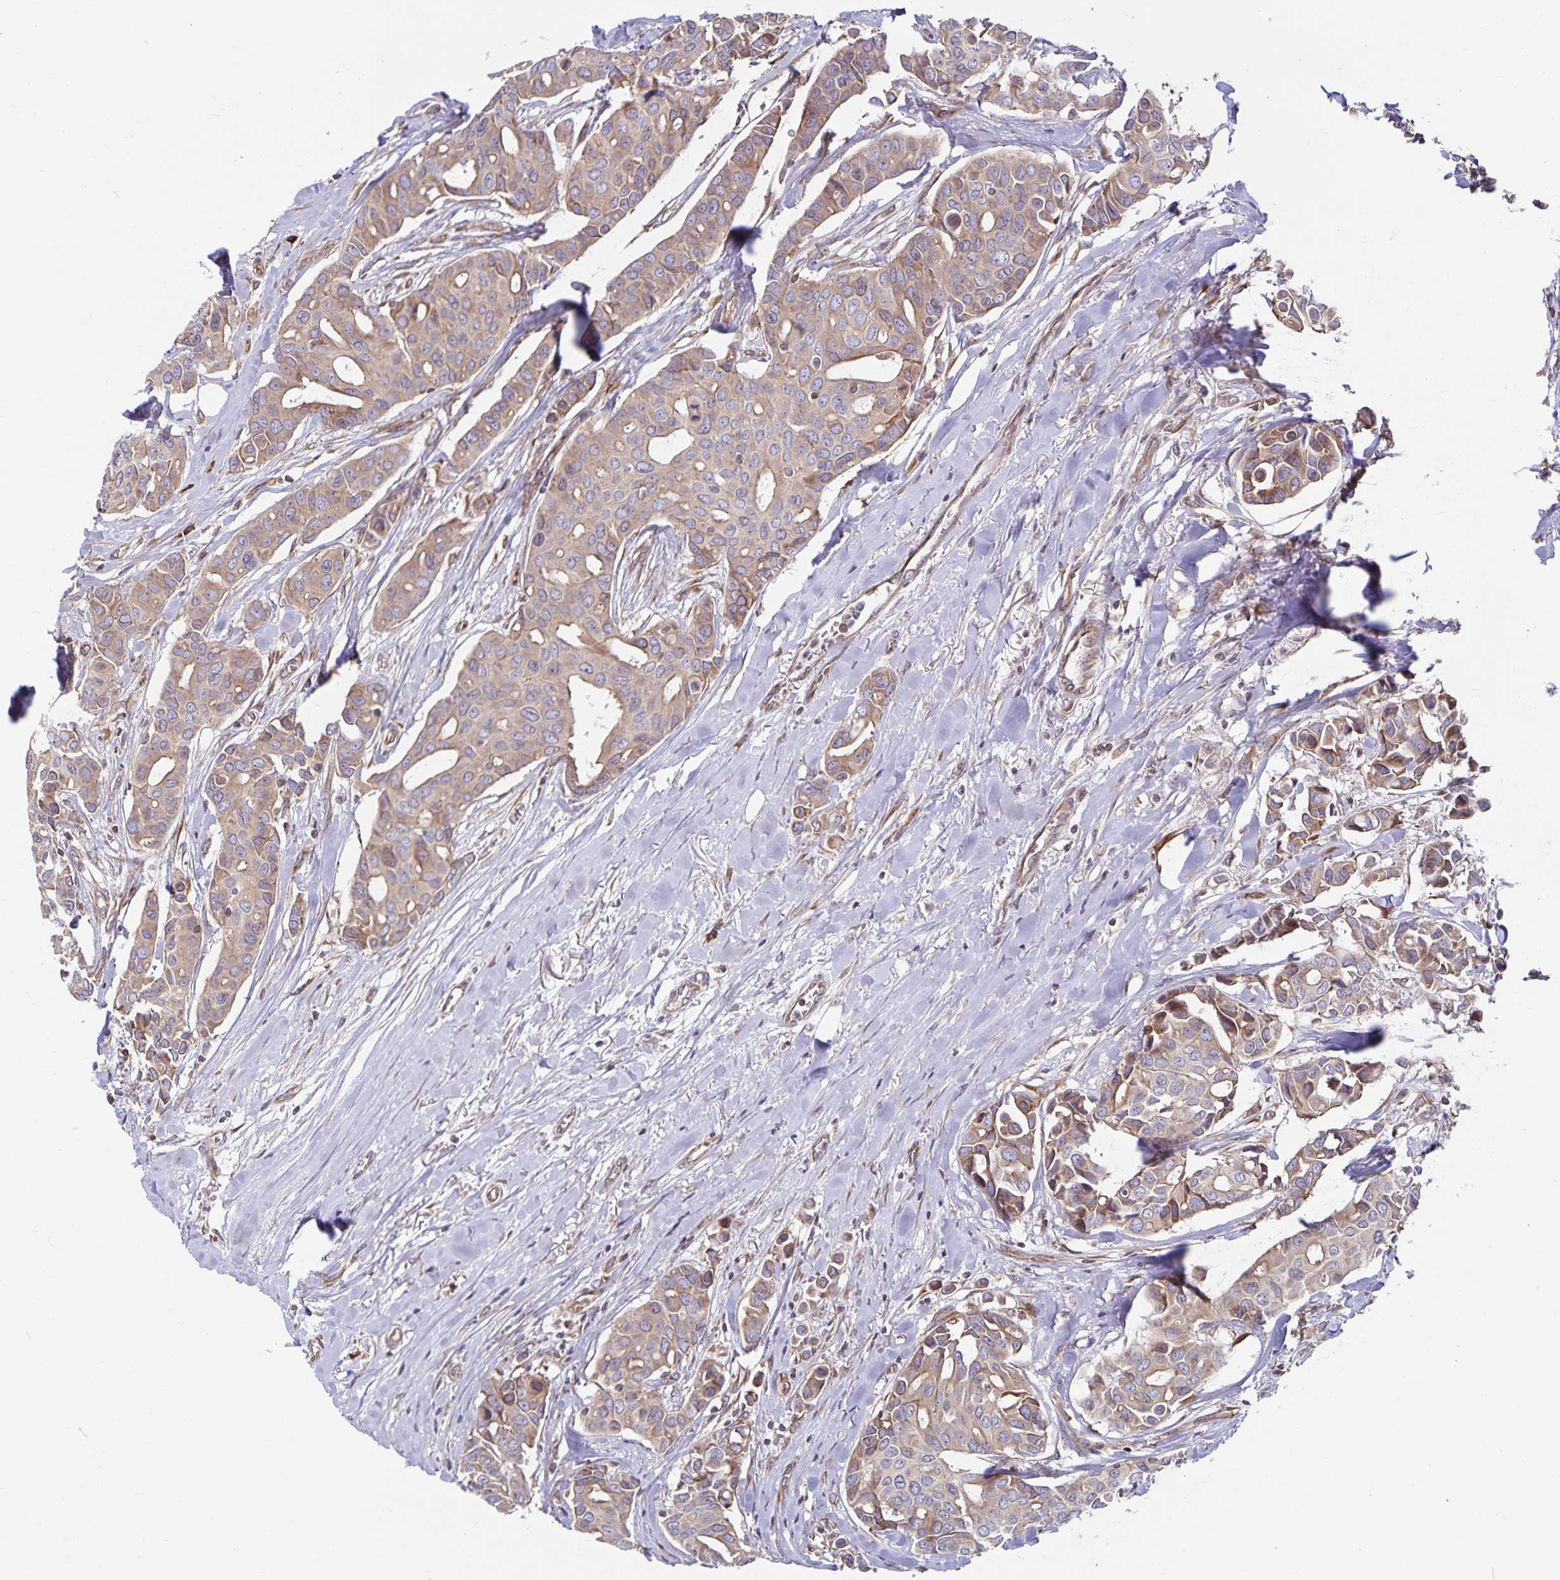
{"staining": {"intensity": "weak", "quantity": ">75%", "location": "cytoplasmic/membranous"}, "tissue": "breast cancer", "cell_type": "Tumor cells", "image_type": "cancer", "snomed": [{"axis": "morphology", "description": "Duct carcinoma"}, {"axis": "topography", "description": "Breast"}], "caption": "Breast cancer tissue exhibits weak cytoplasmic/membranous staining in approximately >75% of tumor cells", "gene": "SEC62", "patient": {"sex": "female", "age": 54}}